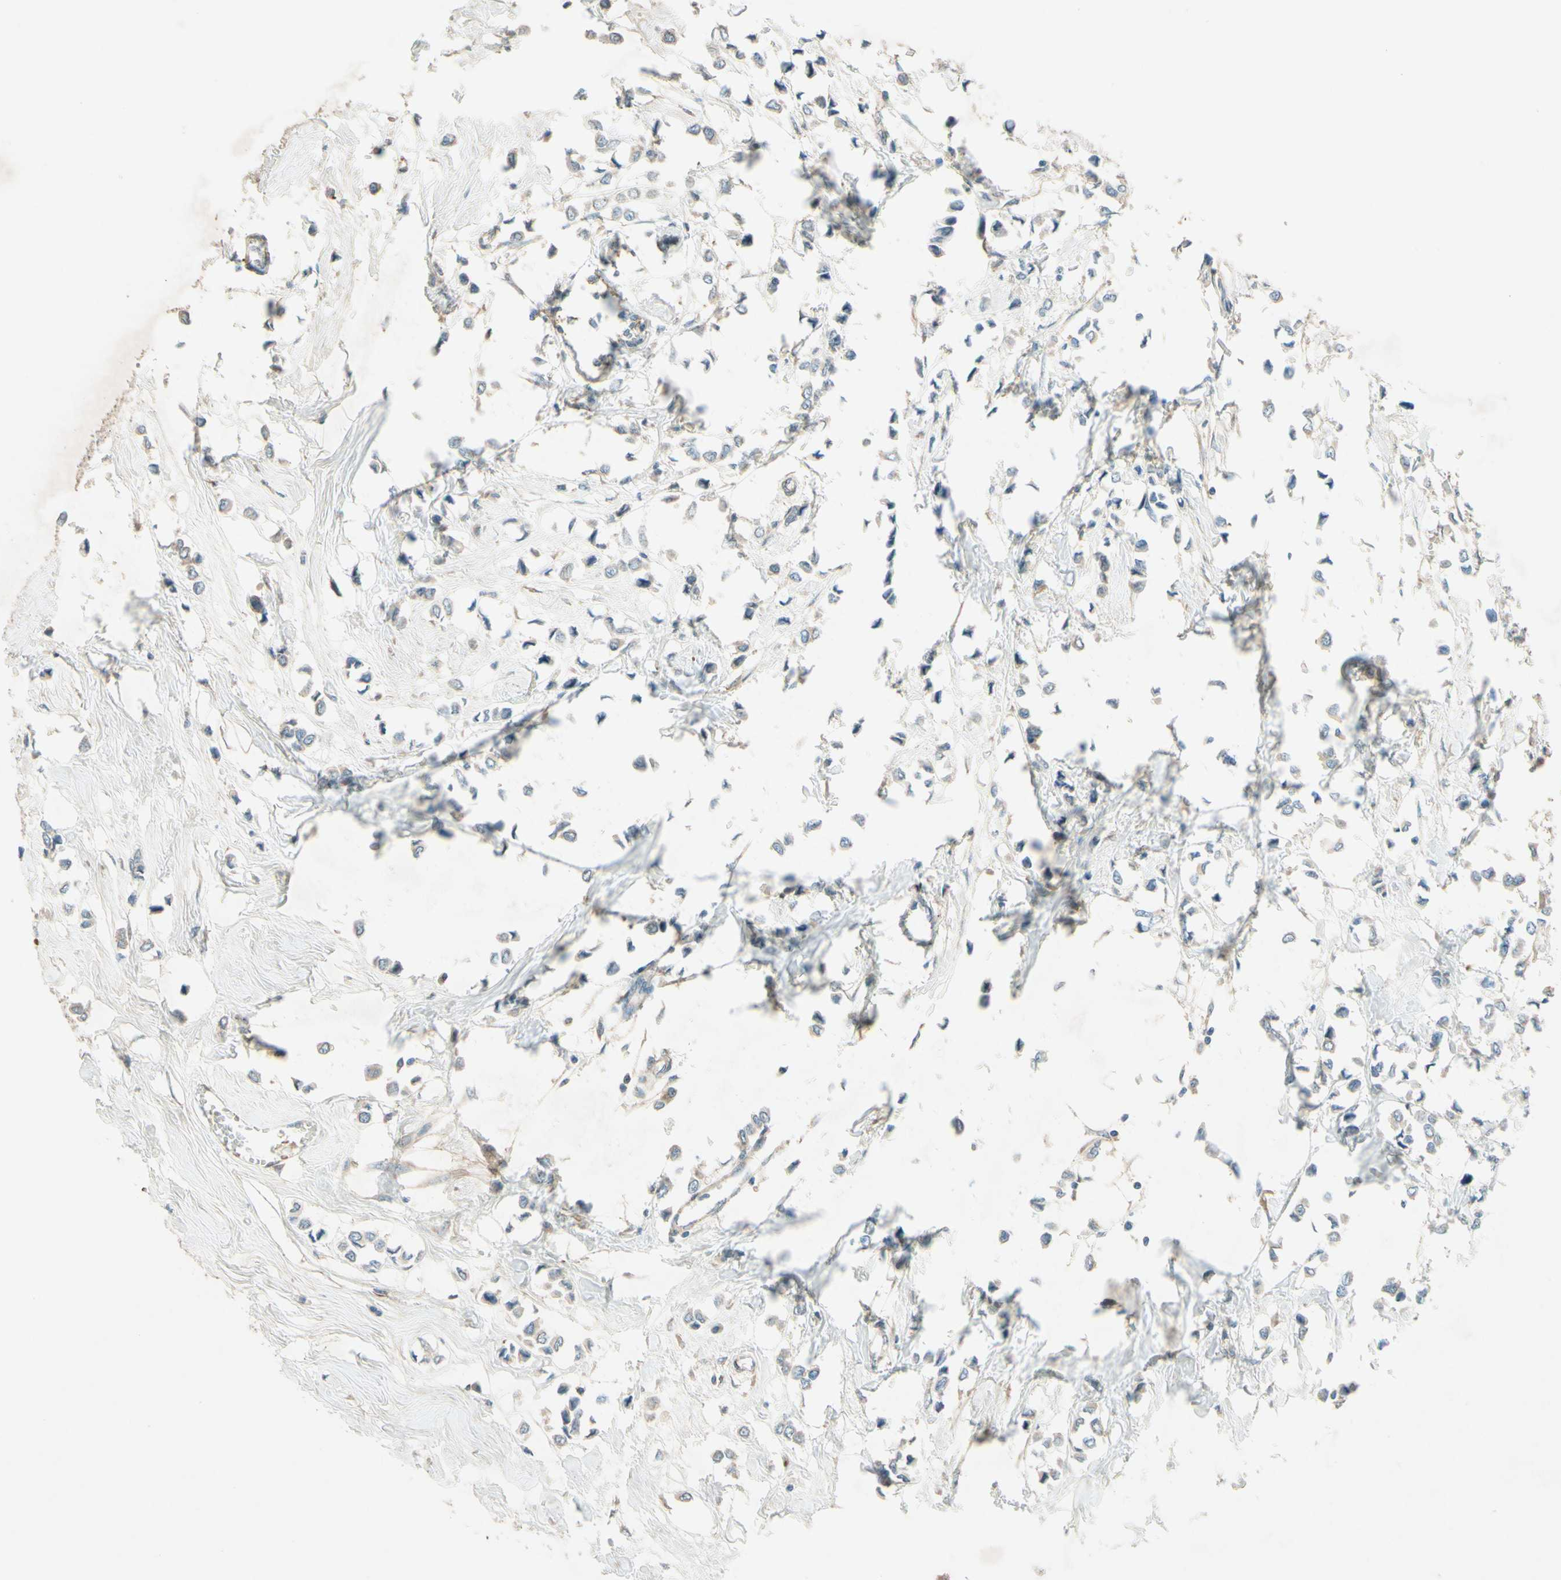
{"staining": {"intensity": "weak", "quantity": "<25%", "location": "cytoplasmic/membranous"}, "tissue": "breast cancer", "cell_type": "Tumor cells", "image_type": "cancer", "snomed": [{"axis": "morphology", "description": "Lobular carcinoma"}, {"axis": "topography", "description": "Breast"}], "caption": "The photomicrograph reveals no significant staining in tumor cells of breast cancer (lobular carcinoma).", "gene": "ADAM17", "patient": {"sex": "female", "age": 51}}